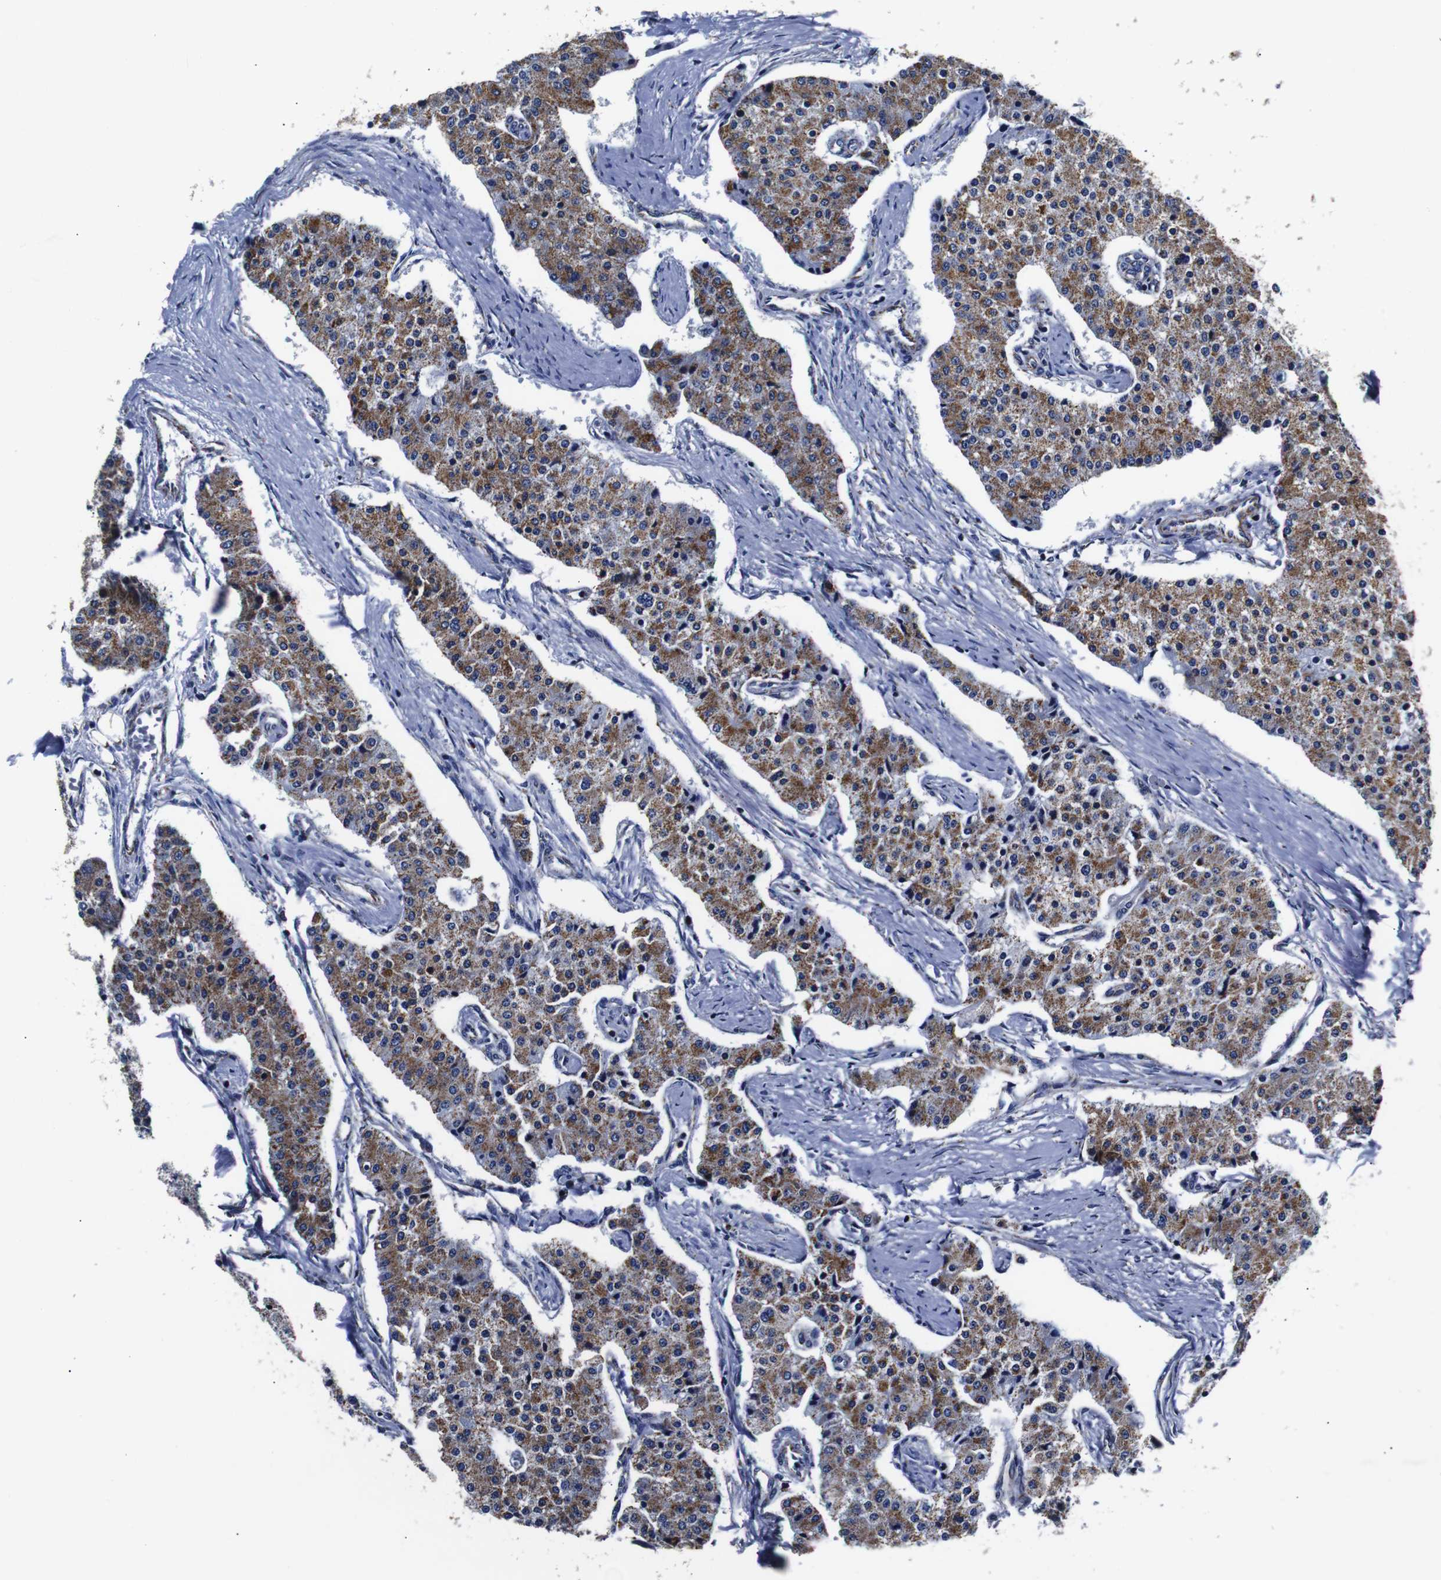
{"staining": {"intensity": "moderate", "quantity": ">75%", "location": "cytoplasmic/membranous"}, "tissue": "carcinoid", "cell_type": "Tumor cells", "image_type": "cancer", "snomed": [{"axis": "morphology", "description": "Carcinoid, malignant, NOS"}, {"axis": "topography", "description": "Colon"}], "caption": "High-power microscopy captured an immunohistochemistry photomicrograph of malignant carcinoid, revealing moderate cytoplasmic/membranous positivity in approximately >75% of tumor cells.", "gene": "FKBP9", "patient": {"sex": "female", "age": 52}}